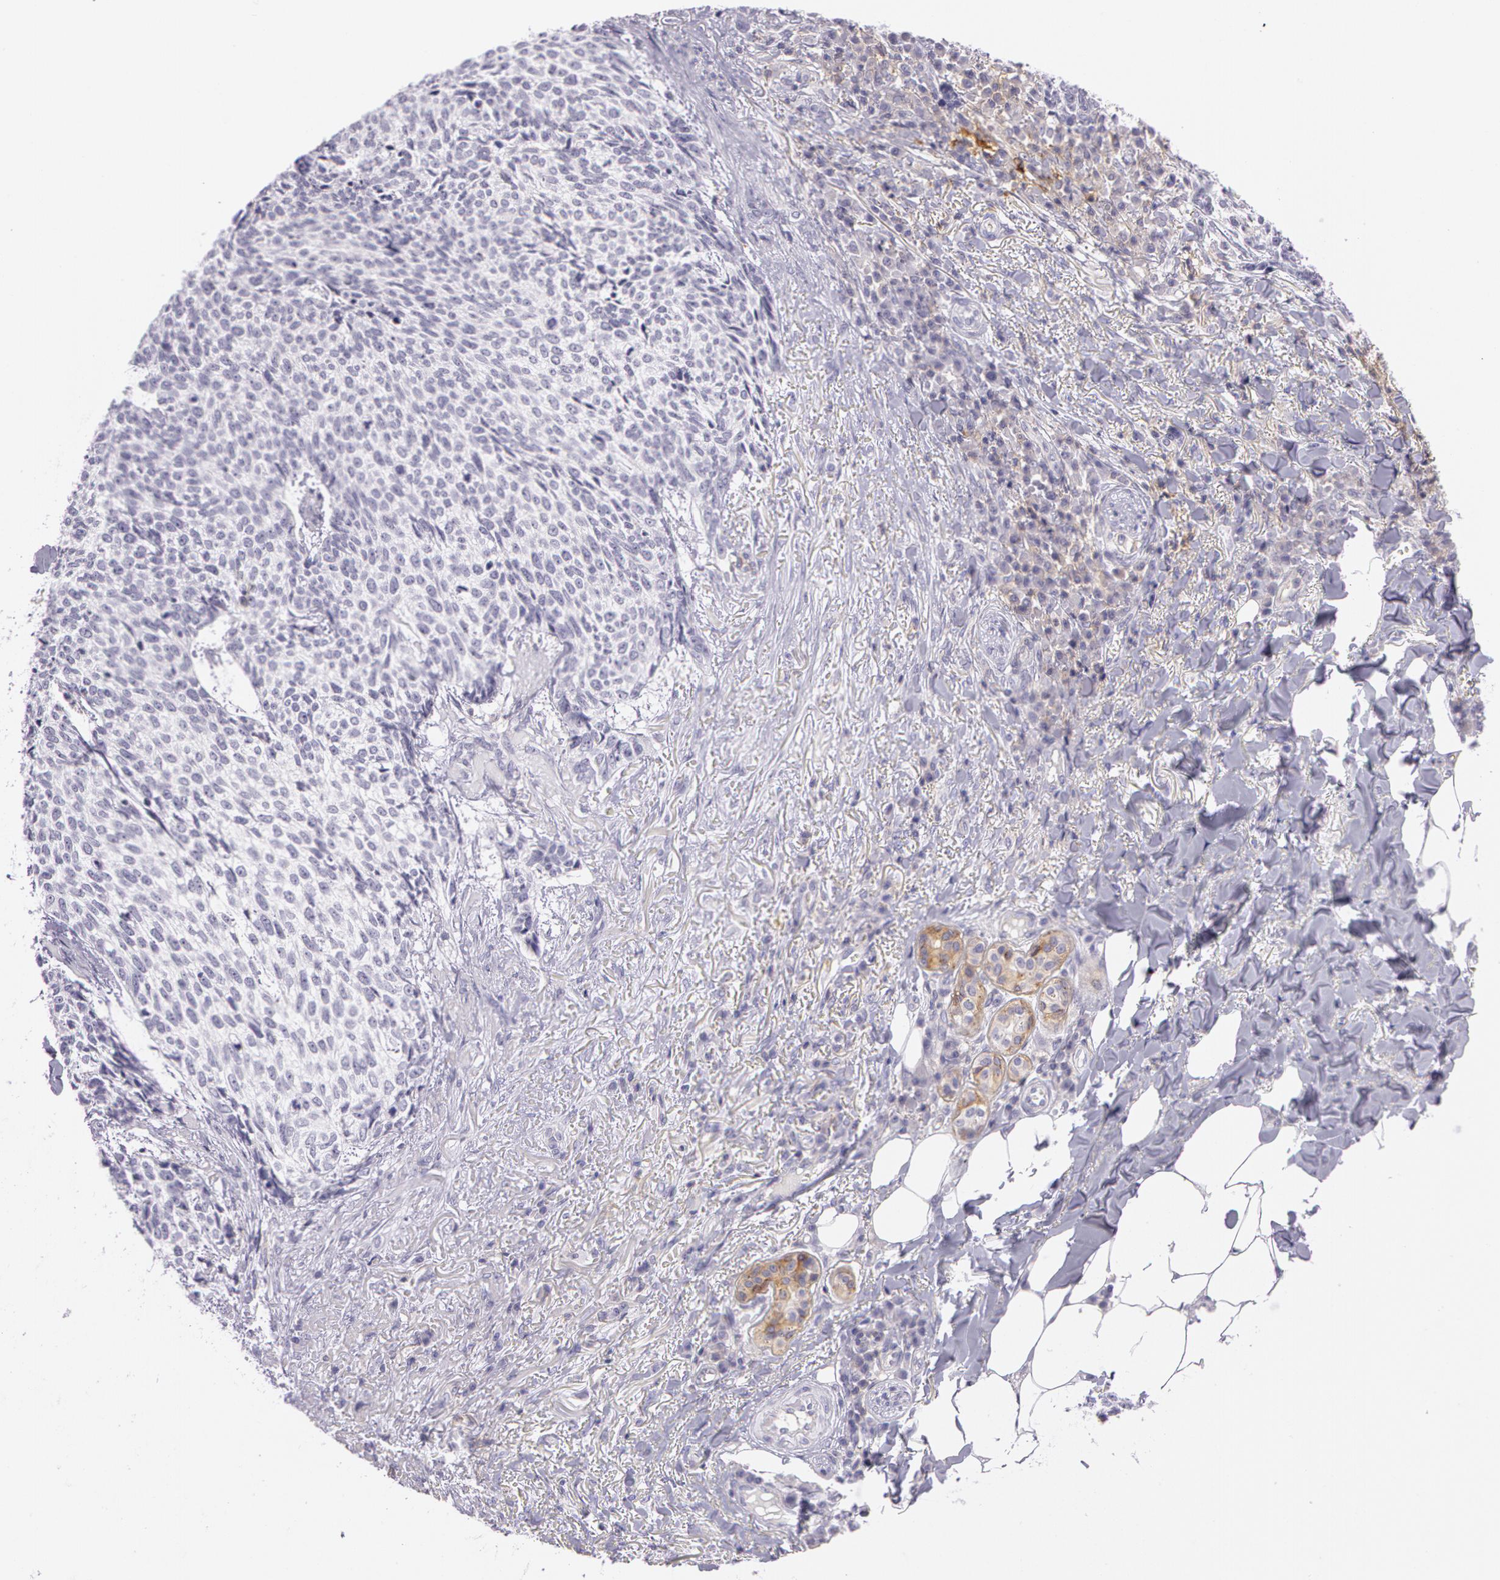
{"staining": {"intensity": "negative", "quantity": "none", "location": "none"}, "tissue": "skin cancer", "cell_type": "Tumor cells", "image_type": "cancer", "snomed": [{"axis": "morphology", "description": "Basal cell carcinoma"}, {"axis": "topography", "description": "Skin"}], "caption": "Immunohistochemistry (IHC) histopathology image of neoplastic tissue: human basal cell carcinoma (skin) stained with DAB (3,3'-diaminobenzidine) displays no significant protein positivity in tumor cells.", "gene": "LY75", "patient": {"sex": "female", "age": 89}}